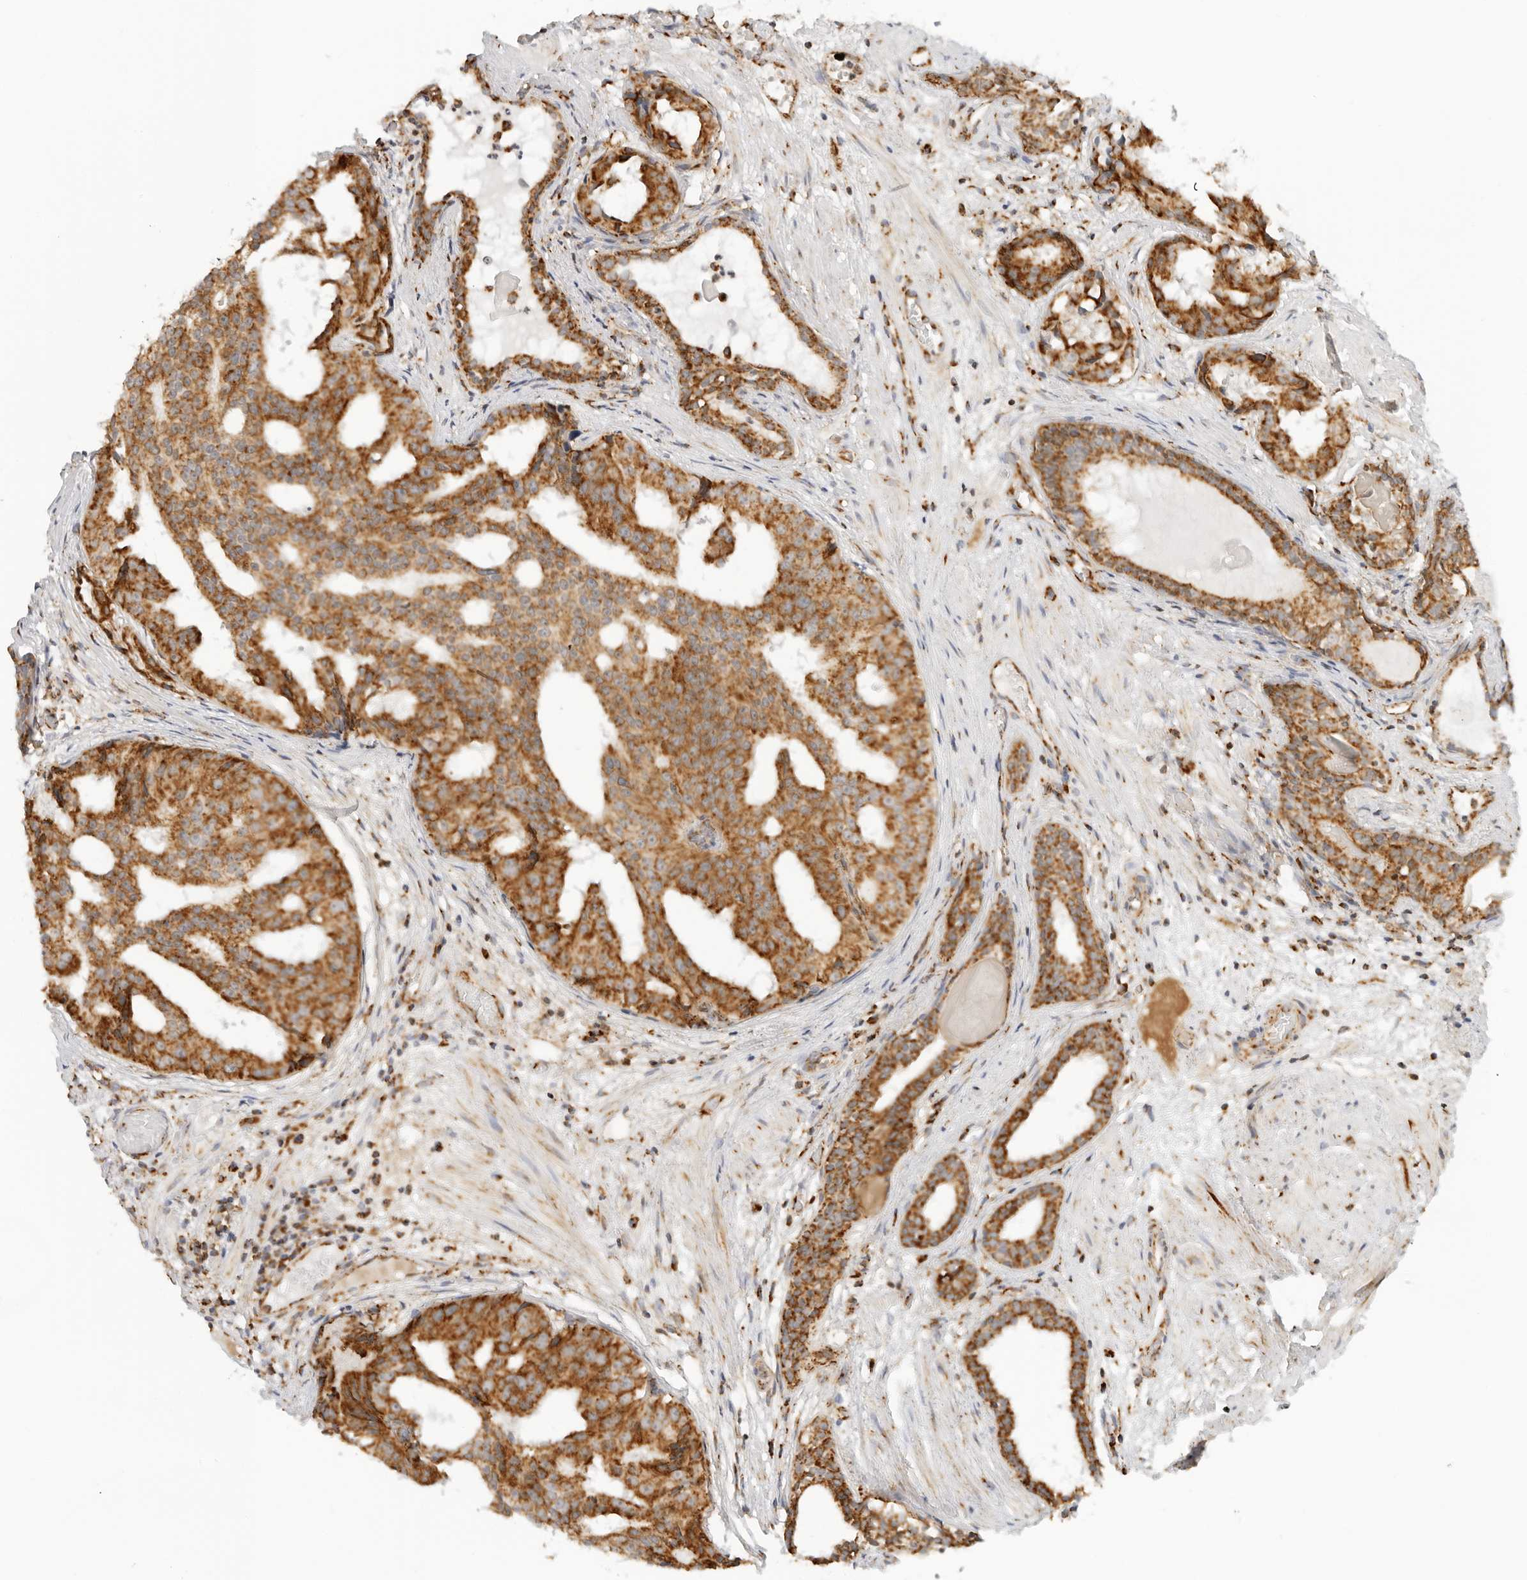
{"staining": {"intensity": "strong", "quantity": ">75%", "location": "cytoplasmic/membranous"}, "tissue": "prostate cancer", "cell_type": "Tumor cells", "image_type": "cancer", "snomed": [{"axis": "morphology", "description": "Adenocarcinoma, Low grade"}, {"axis": "topography", "description": "Prostate"}], "caption": "Immunohistochemistry (IHC) histopathology image of neoplastic tissue: prostate low-grade adenocarcinoma stained using IHC displays high levels of strong protein expression localized specifically in the cytoplasmic/membranous of tumor cells, appearing as a cytoplasmic/membranous brown color.", "gene": "RC3H1", "patient": {"sex": "male", "age": 88}}